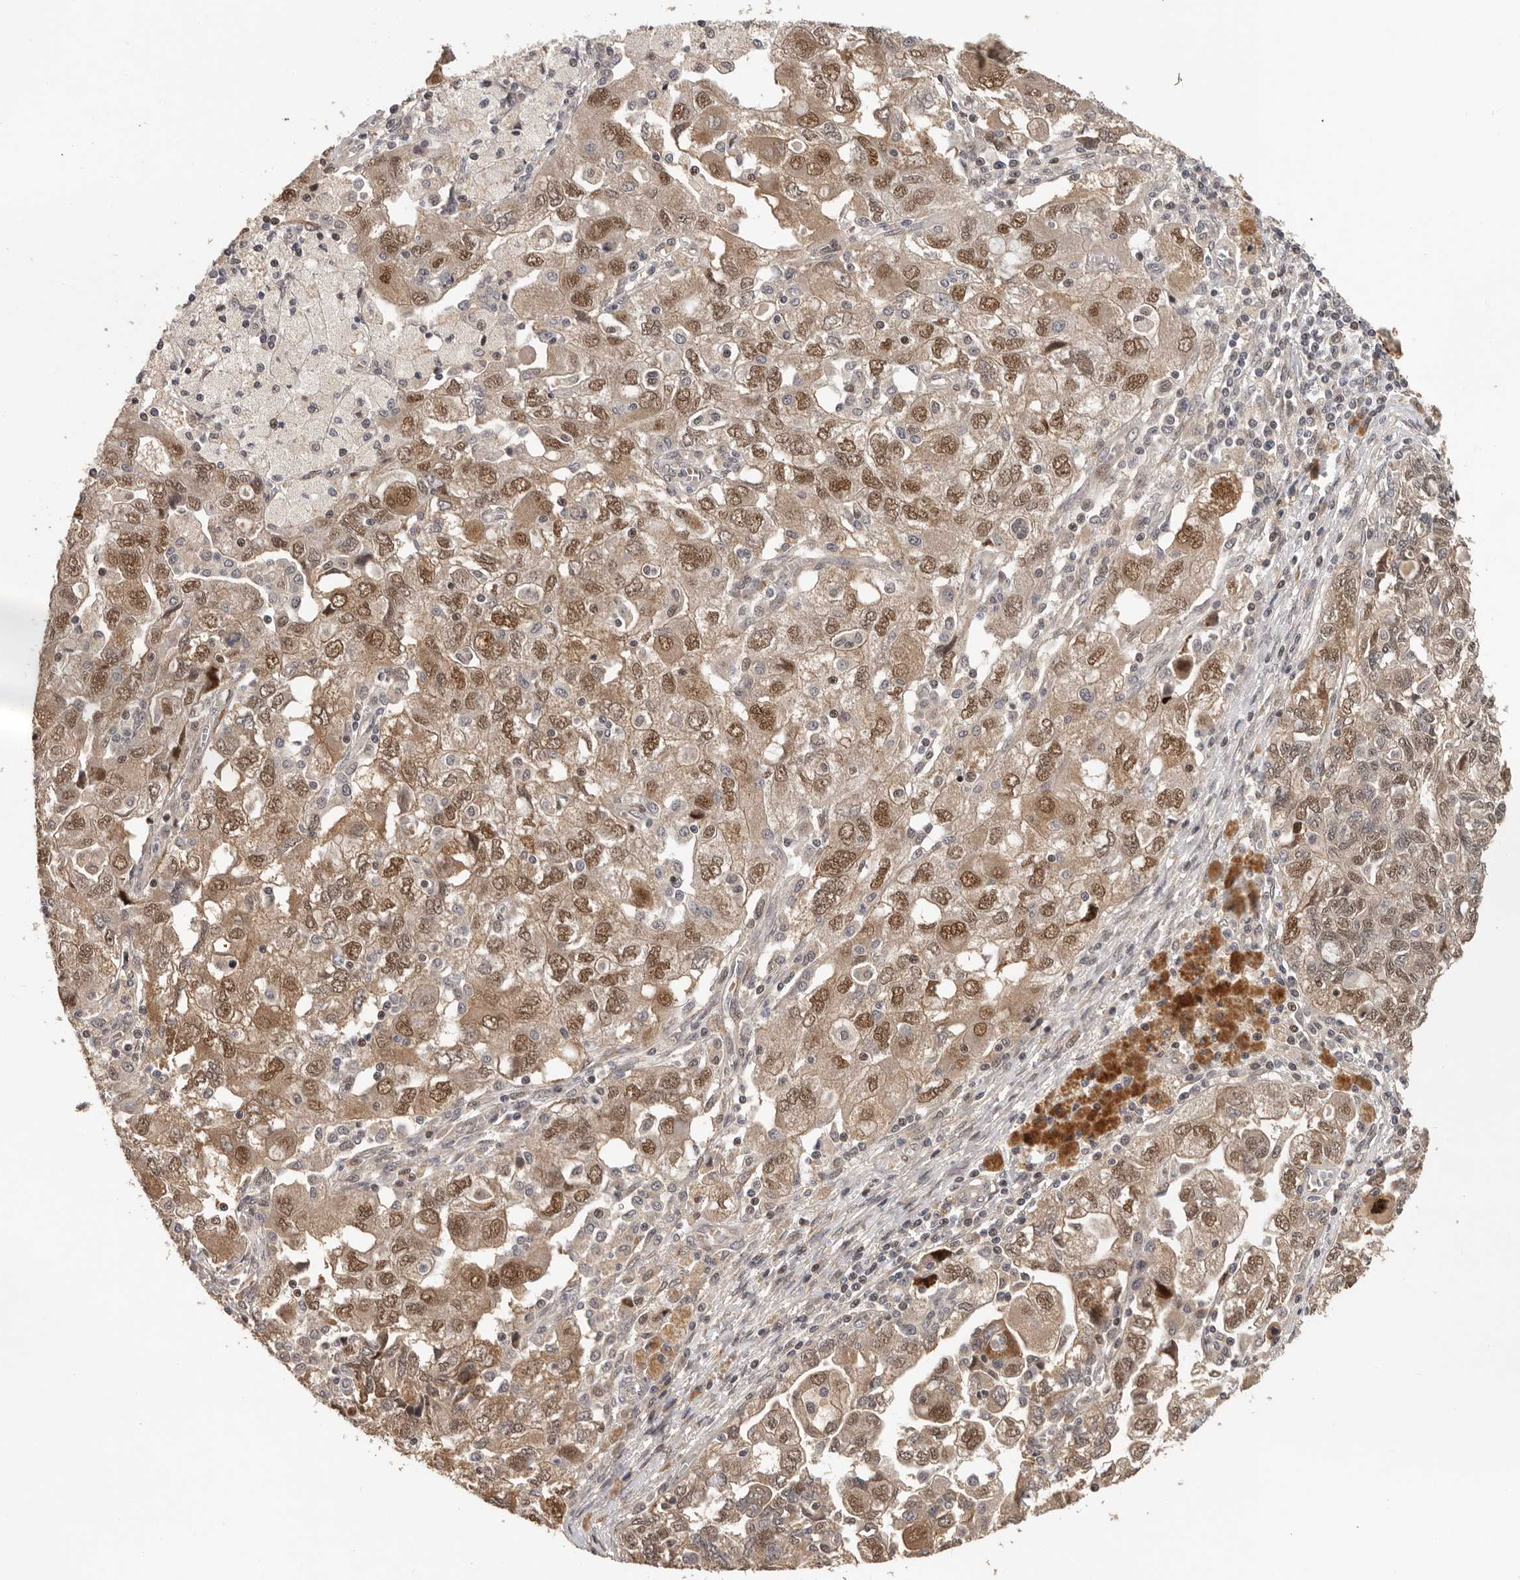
{"staining": {"intensity": "moderate", "quantity": ">75%", "location": "cytoplasmic/membranous,nuclear"}, "tissue": "ovarian cancer", "cell_type": "Tumor cells", "image_type": "cancer", "snomed": [{"axis": "morphology", "description": "Carcinoma, NOS"}, {"axis": "morphology", "description": "Cystadenocarcinoma, serous, NOS"}, {"axis": "topography", "description": "Ovary"}], "caption": "An immunohistochemistry (IHC) micrograph of tumor tissue is shown. Protein staining in brown highlights moderate cytoplasmic/membranous and nuclear positivity in ovarian cancer (serous cystadenocarcinoma) within tumor cells.", "gene": "HENMT1", "patient": {"sex": "female", "age": 69}}